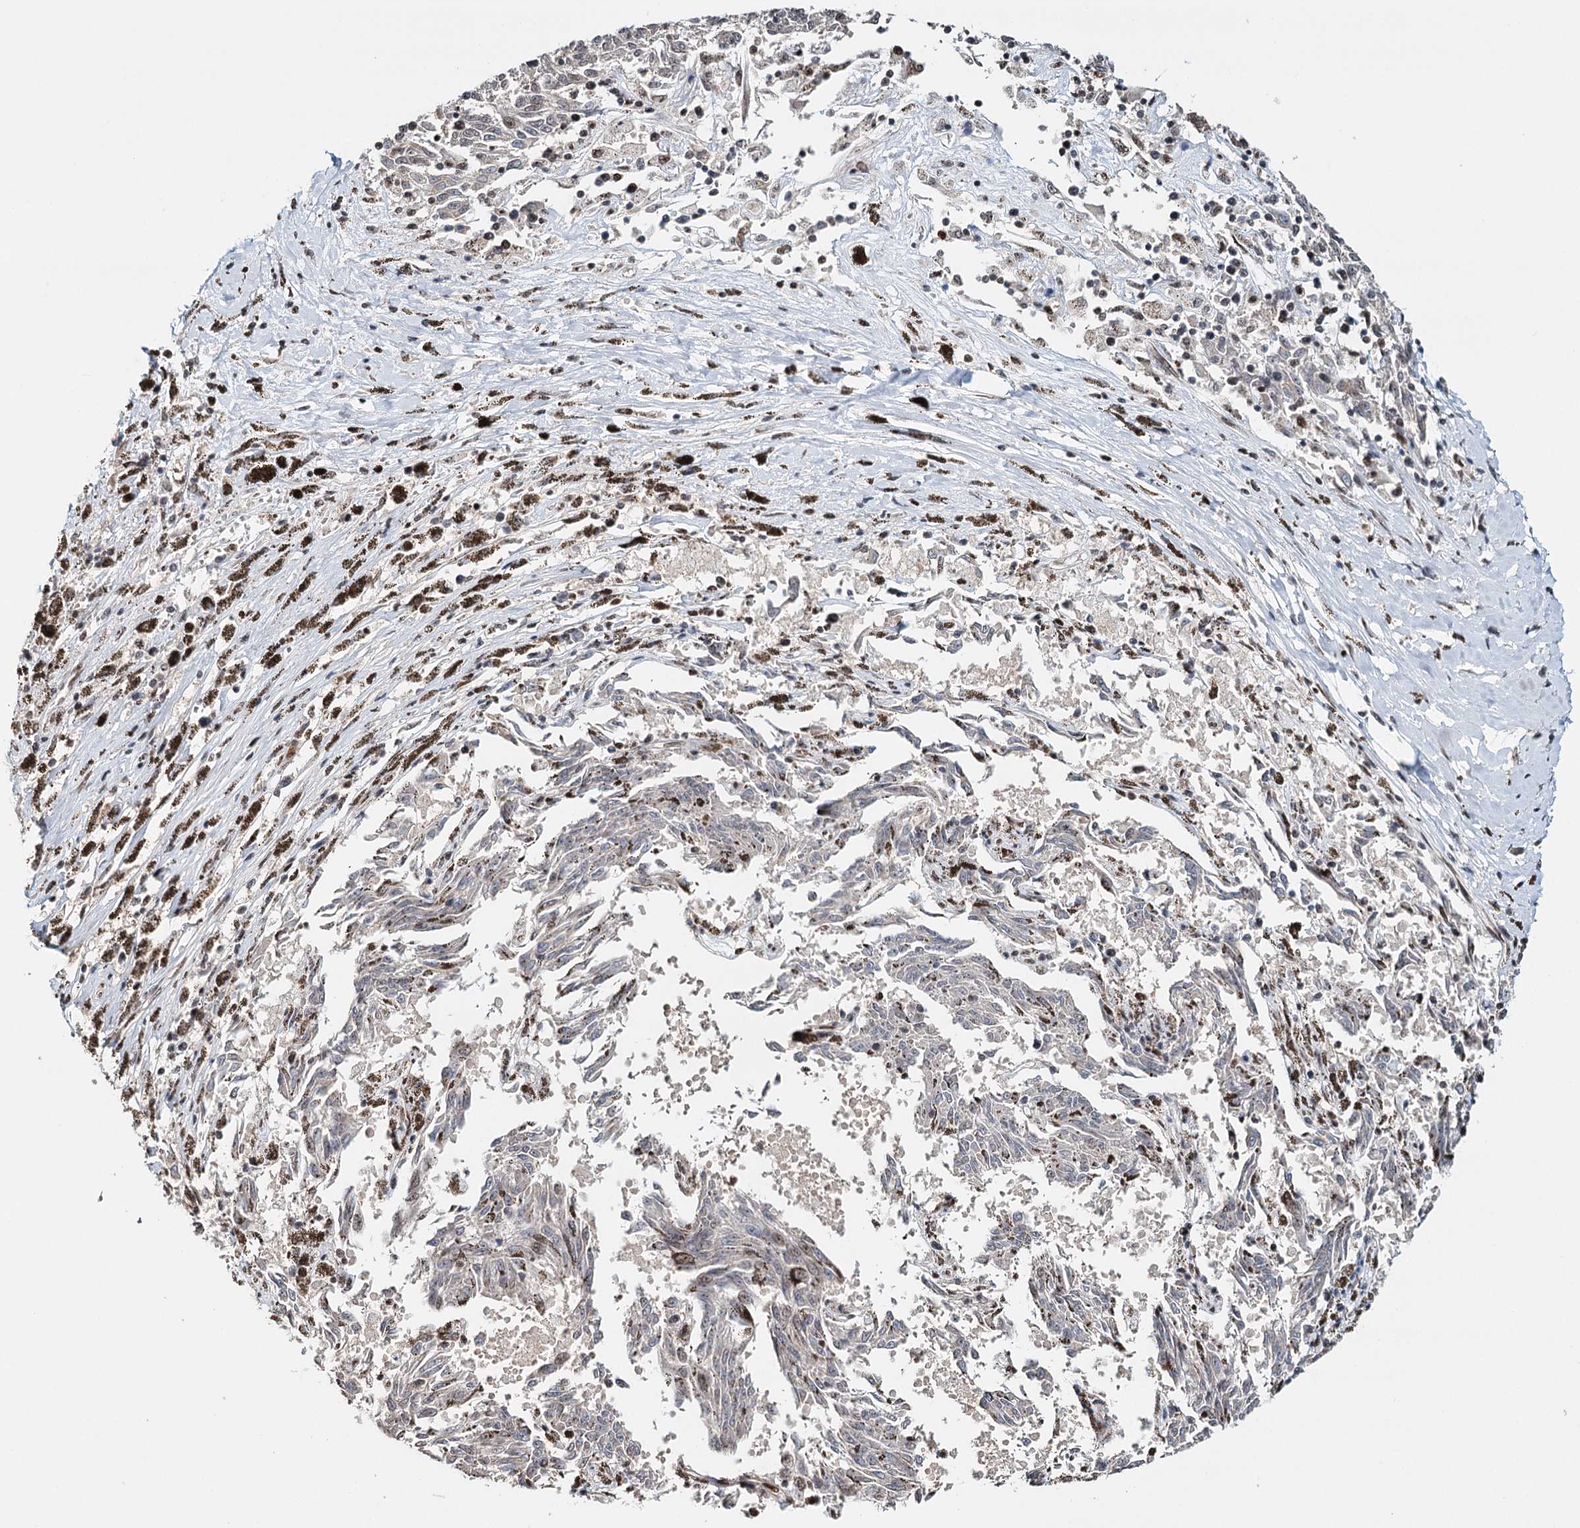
{"staining": {"intensity": "moderate", "quantity": "<25%", "location": "nuclear"}, "tissue": "melanoma", "cell_type": "Tumor cells", "image_type": "cancer", "snomed": [{"axis": "morphology", "description": "Malignant melanoma, NOS"}, {"axis": "topography", "description": "Skin"}], "caption": "Malignant melanoma tissue shows moderate nuclear staining in about <25% of tumor cells", "gene": "RPS27A", "patient": {"sex": "female", "age": 72}}